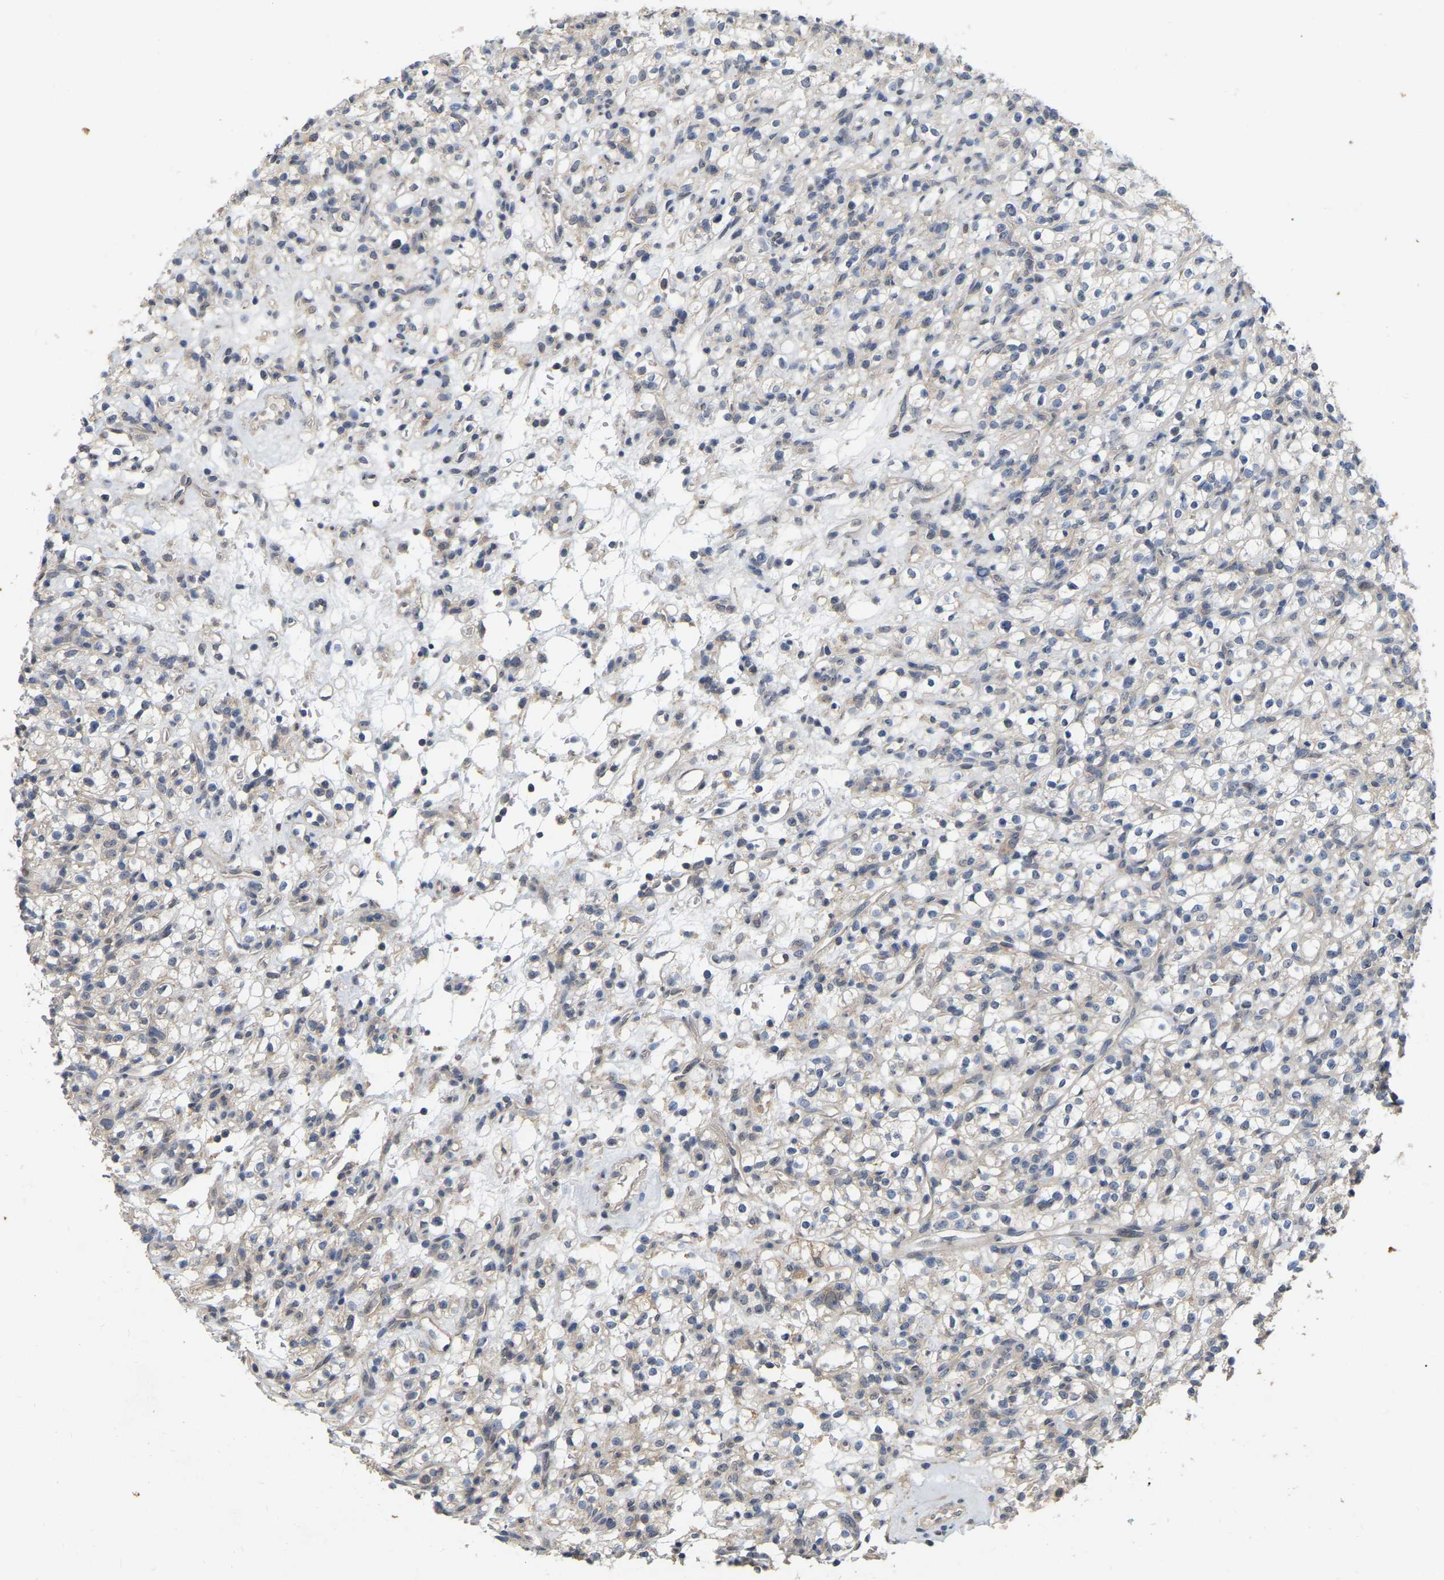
{"staining": {"intensity": "weak", "quantity": "<25%", "location": "cytoplasmic/membranous"}, "tissue": "renal cancer", "cell_type": "Tumor cells", "image_type": "cancer", "snomed": [{"axis": "morphology", "description": "Normal tissue, NOS"}, {"axis": "morphology", "description": "Adenocarcinoma, NOS"}, {"axis": "topography", "description": "Kidney"}], "caption": "A micrograph of human adenocarcinoma (renal) is negative for staining in tumor cells.", "gene": "RUVBL1", "patient": {"sex": "female", "age": 72}}